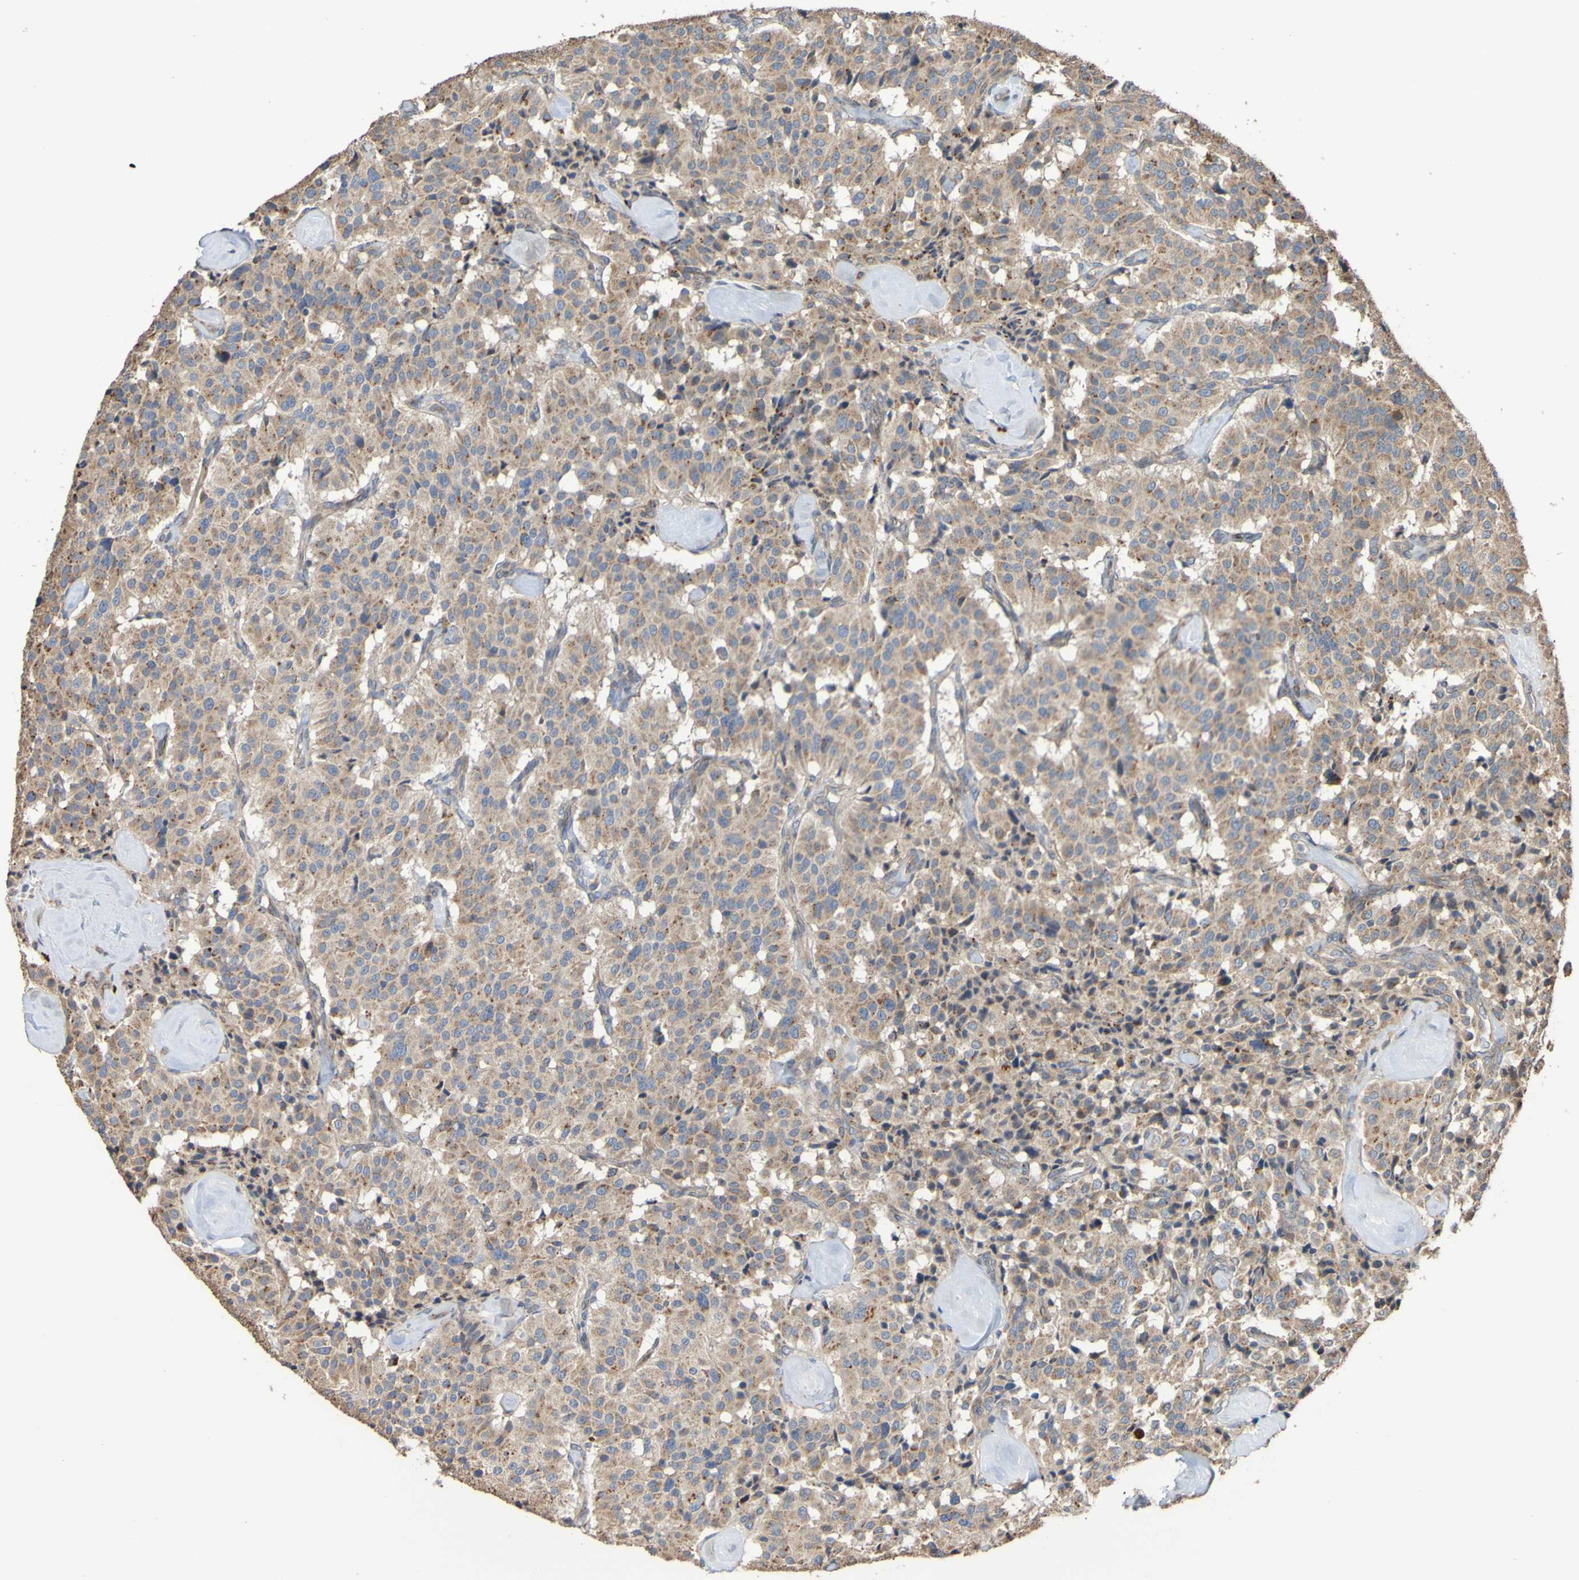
{"staining": {"intensity": "moderate", "quantity": ">75%", "location": "cytoplasmic/membranous"}, "tissue": "carcinoid", "cell_type": "Tumor cells", "image_type": "cancer", "snomed": [{"axis": "morphology", "description": "Carcinoid, malignant, NOS"}, {"axis": "topography", "description": "Lung"}], "caption": "Protein expression by IHC reveals moderate cytoplasmic/membranous staining in approximately >75% of tumor cells in malignant carcinoid.", "gene": "UCN", "patient": {"sex": "male", "age": 30}}